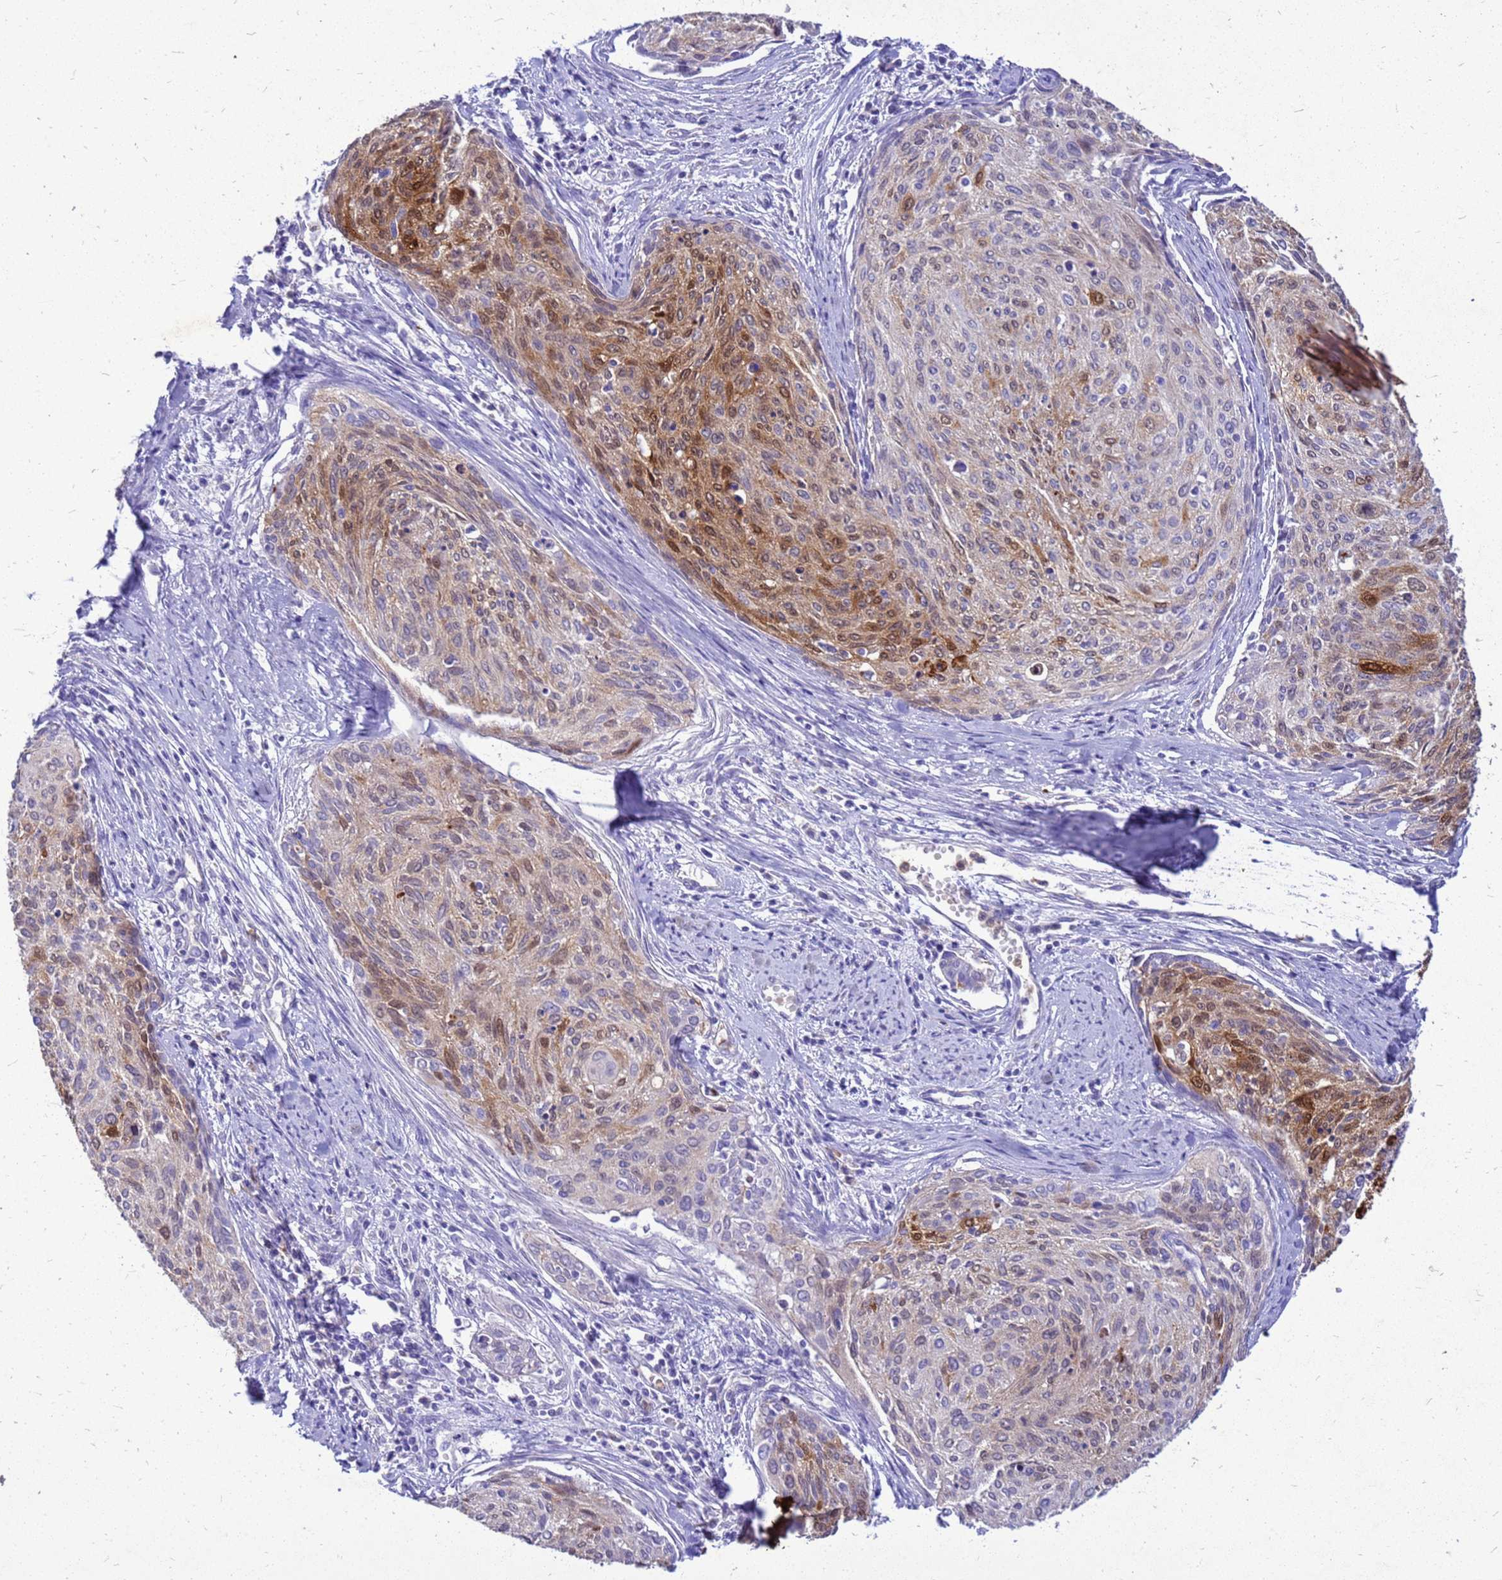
{"staining": {"intensity": "moderate", "quantity": "25%-75%", "location": "cytoplasmic/membranous,nuclear"}, "tissue": "cervical cancer", "cell_type": "Tumor cells", "image_type": "cancer", "snomed": [{"axis": "morphology", "description": "Squamous cell carcinoma, NOS"}, {"axis": "topography", "description": "Cervix"}], "caption": "Tumor cells show medium levels of moderate cytoplasmic/membranous and nuclear staining in approximately 25%-75% of cells in human squamous cell carcinoma (cervical). Using DAB (3,3'-diaminobenzidine) (brown) and hematoxylin (blue) stains, captured at high magnification using brightfield microscopy.", "gene": "AKR1C1", "patient": {"sex": "female", "age": 55}}